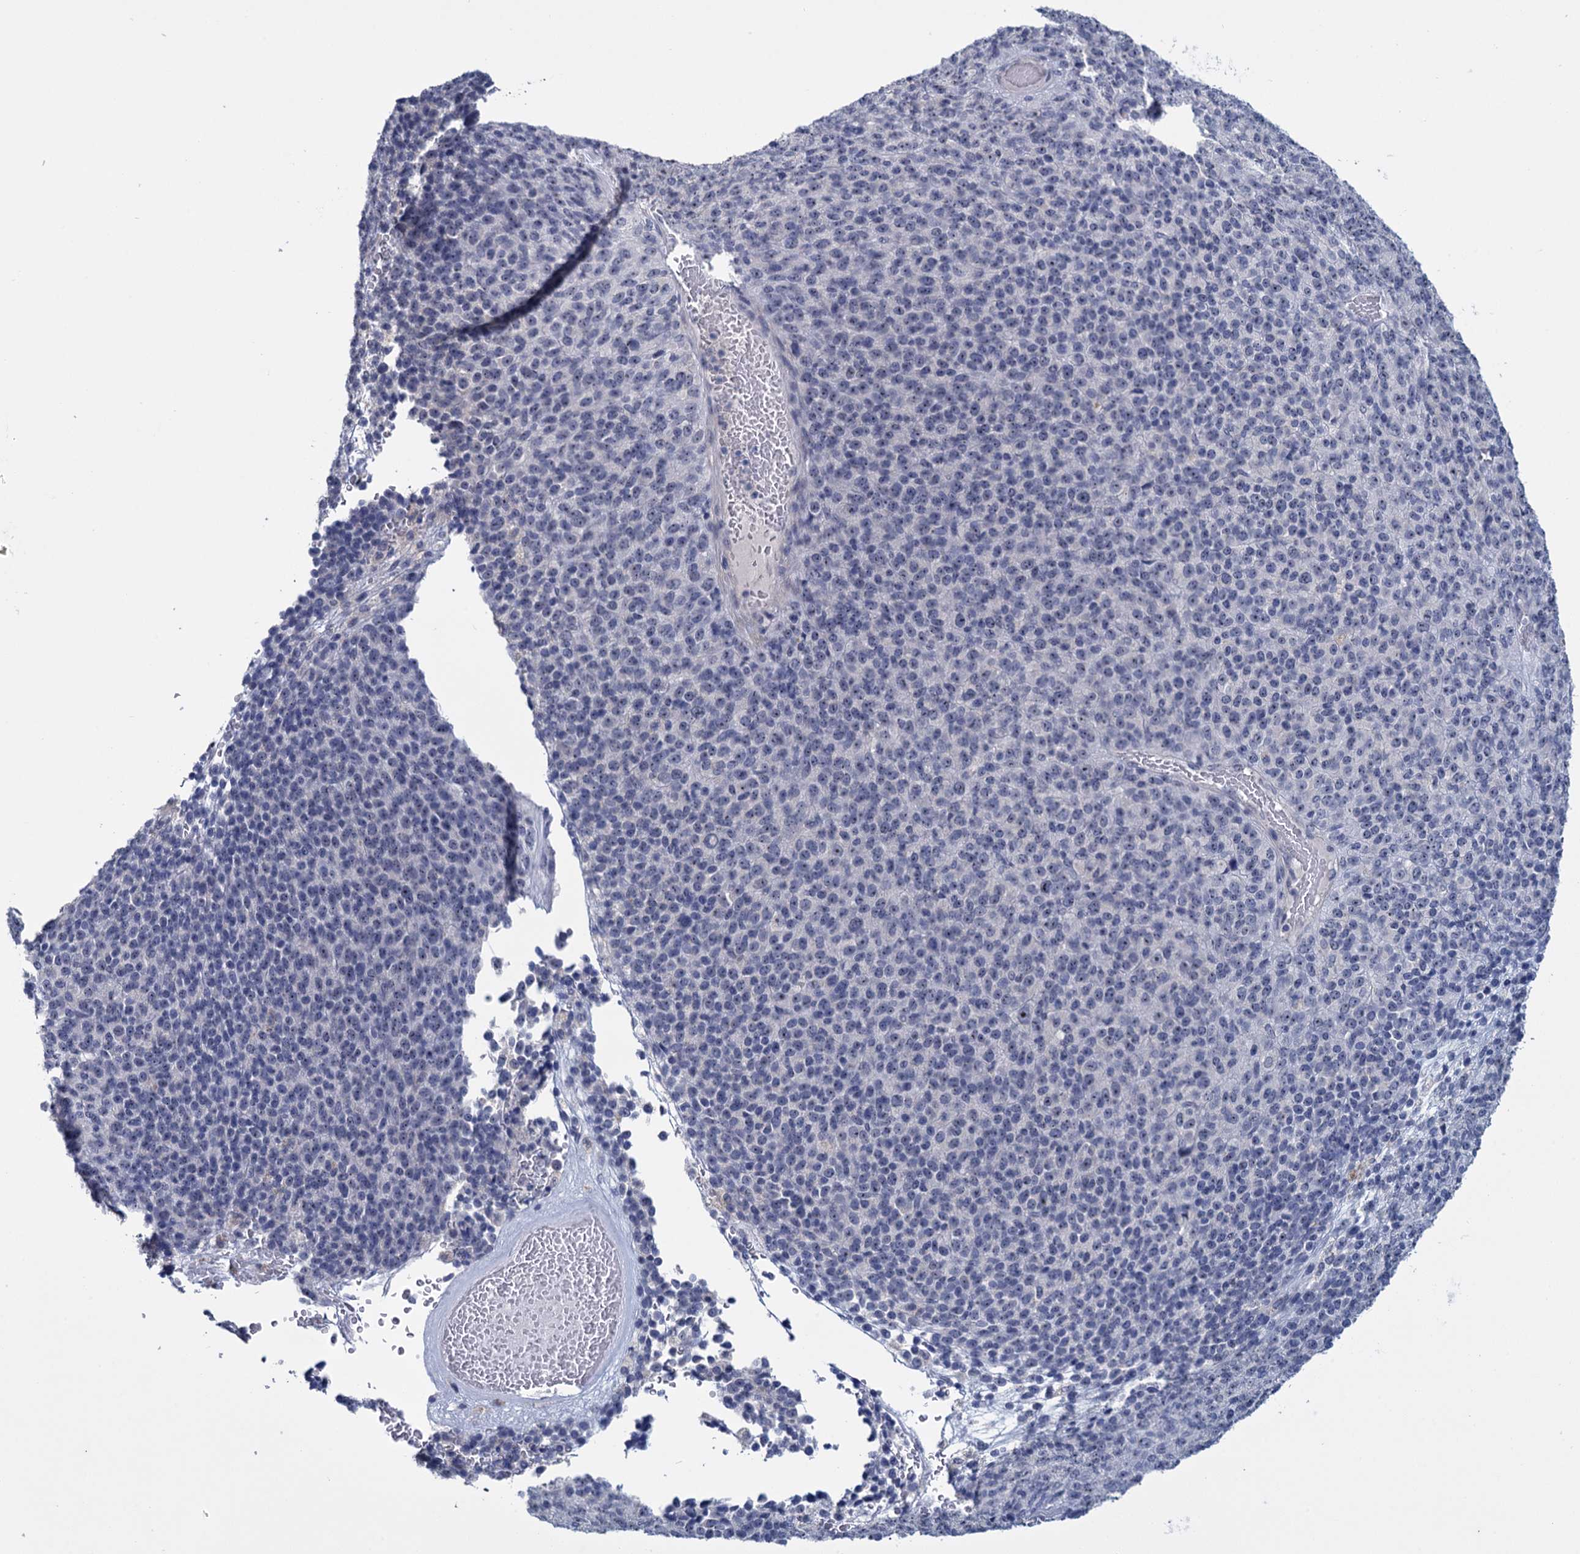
{"staining": {"intensity": "negative", "quantity": "none", "location": "none"}, "tissue": "melanoma", "cell_type": "Tumor cells", "image_type": "cancer", "snomed": [{"axis": "morphology", "description": "Malignant melanoma, Metastatic site"}, {"axis": "topography", "description": "Brain"}], "caption": "An image of human malignant melanoma (metastatic site) is negative for staining in tumor cells. The staining is performed using DAB brown chromogen with nuclei counter-stained in using hematoxylin.", "gene": "SFN", "patient": {"sex": "female", "age": 56}}